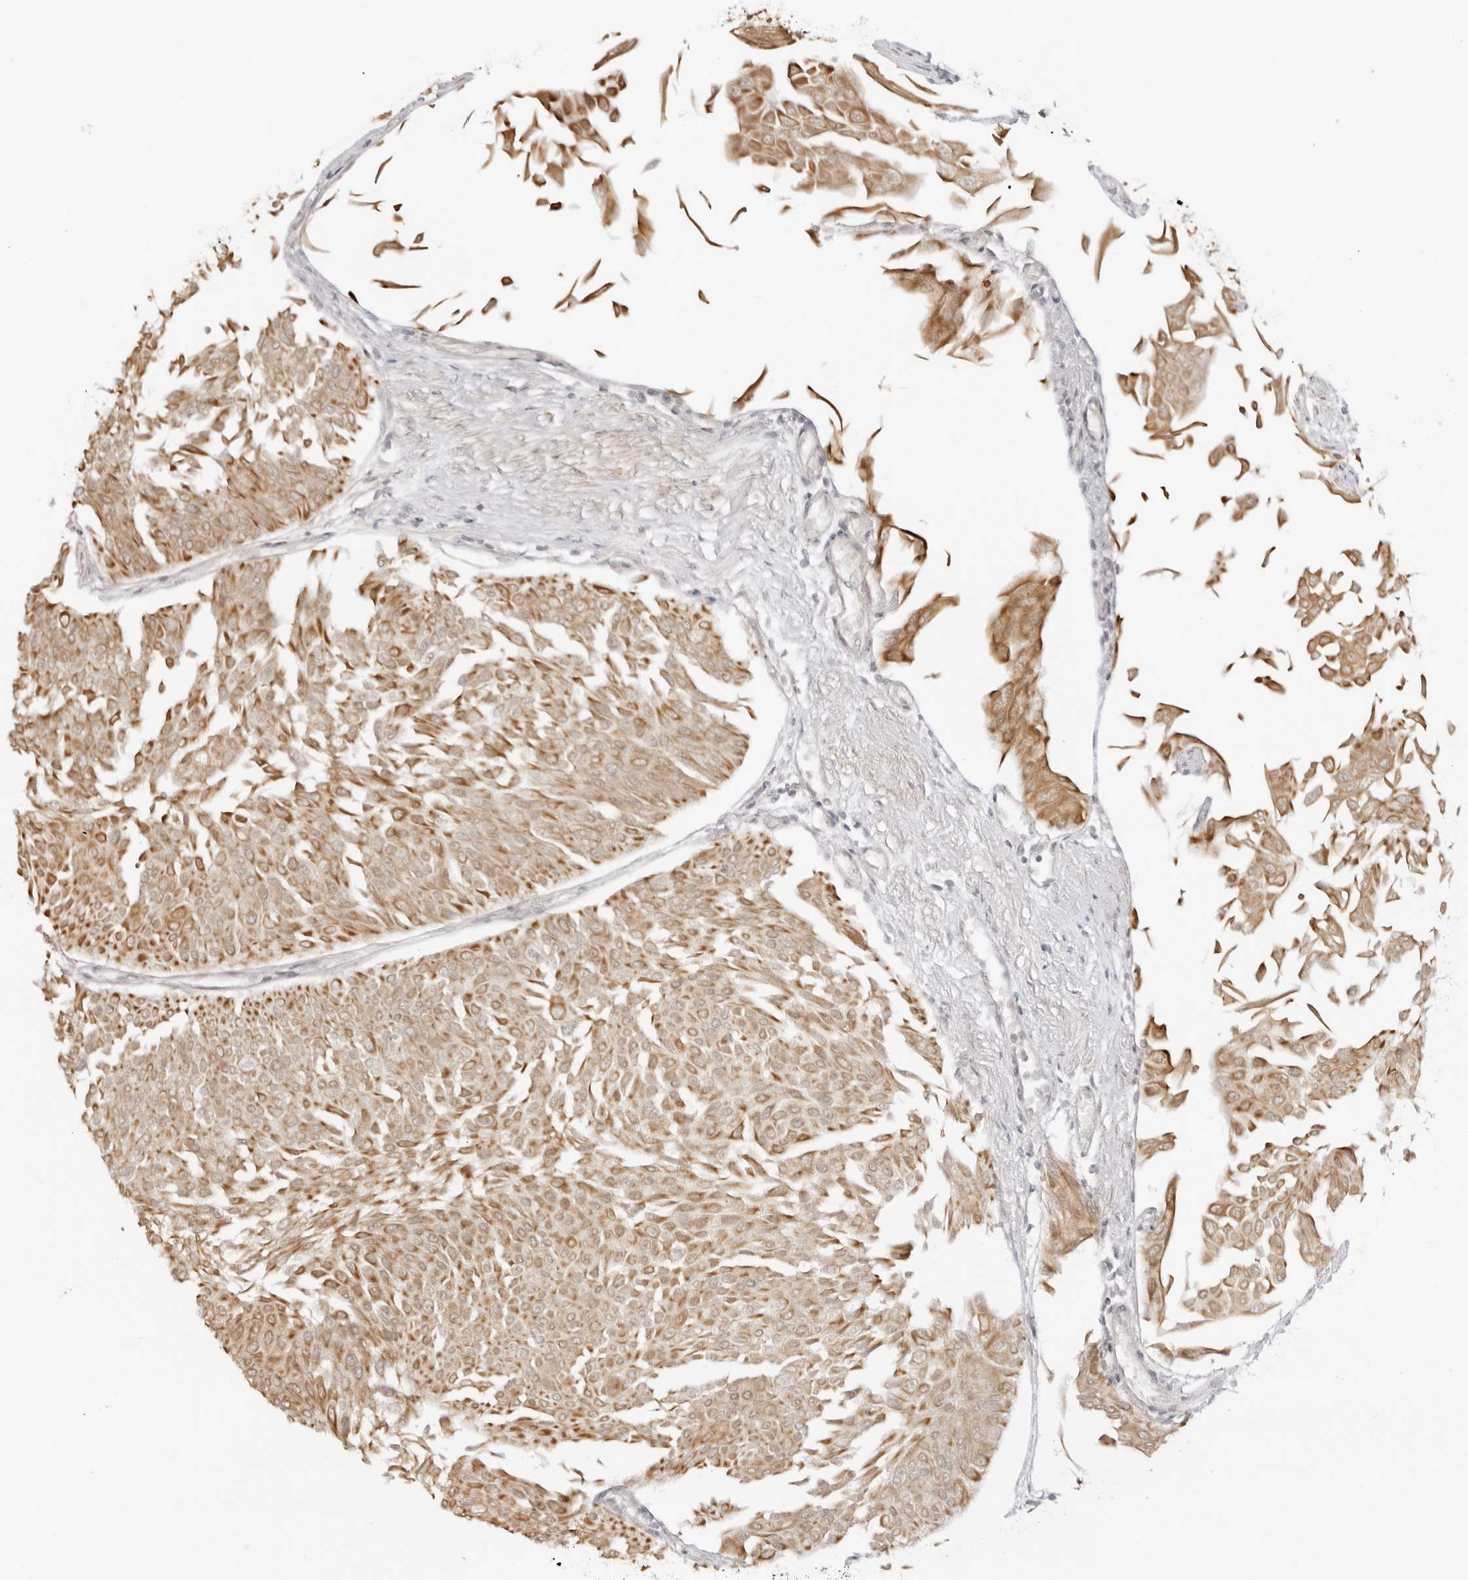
{"staining": {"intensity": "moderate", "quantity": ">75%", "location": "cytoplasmic/membranous"}, "tissue": "urothelial cancer", "cell_type": "Tumor cells", "image_type": "cancer", "snomed": [{"axis": "morphology", "description": "Urothelial carcinoma, Low grade"}, {"axis": "topography", "description": "Urinary bladder"}], "caption": "An IHC micrograph of tumor tissue is shown. Protein staining in brown highlights moderate cytoplasmic/membranous positivity in urothelial cancer within tumor cells. (DAB (3,3'-diaminobenzidine) = brown stain, brightfield microscopy at high magnification).", "gene": "PRRC2C", "patient": {"sex": "male", "age": 67}}